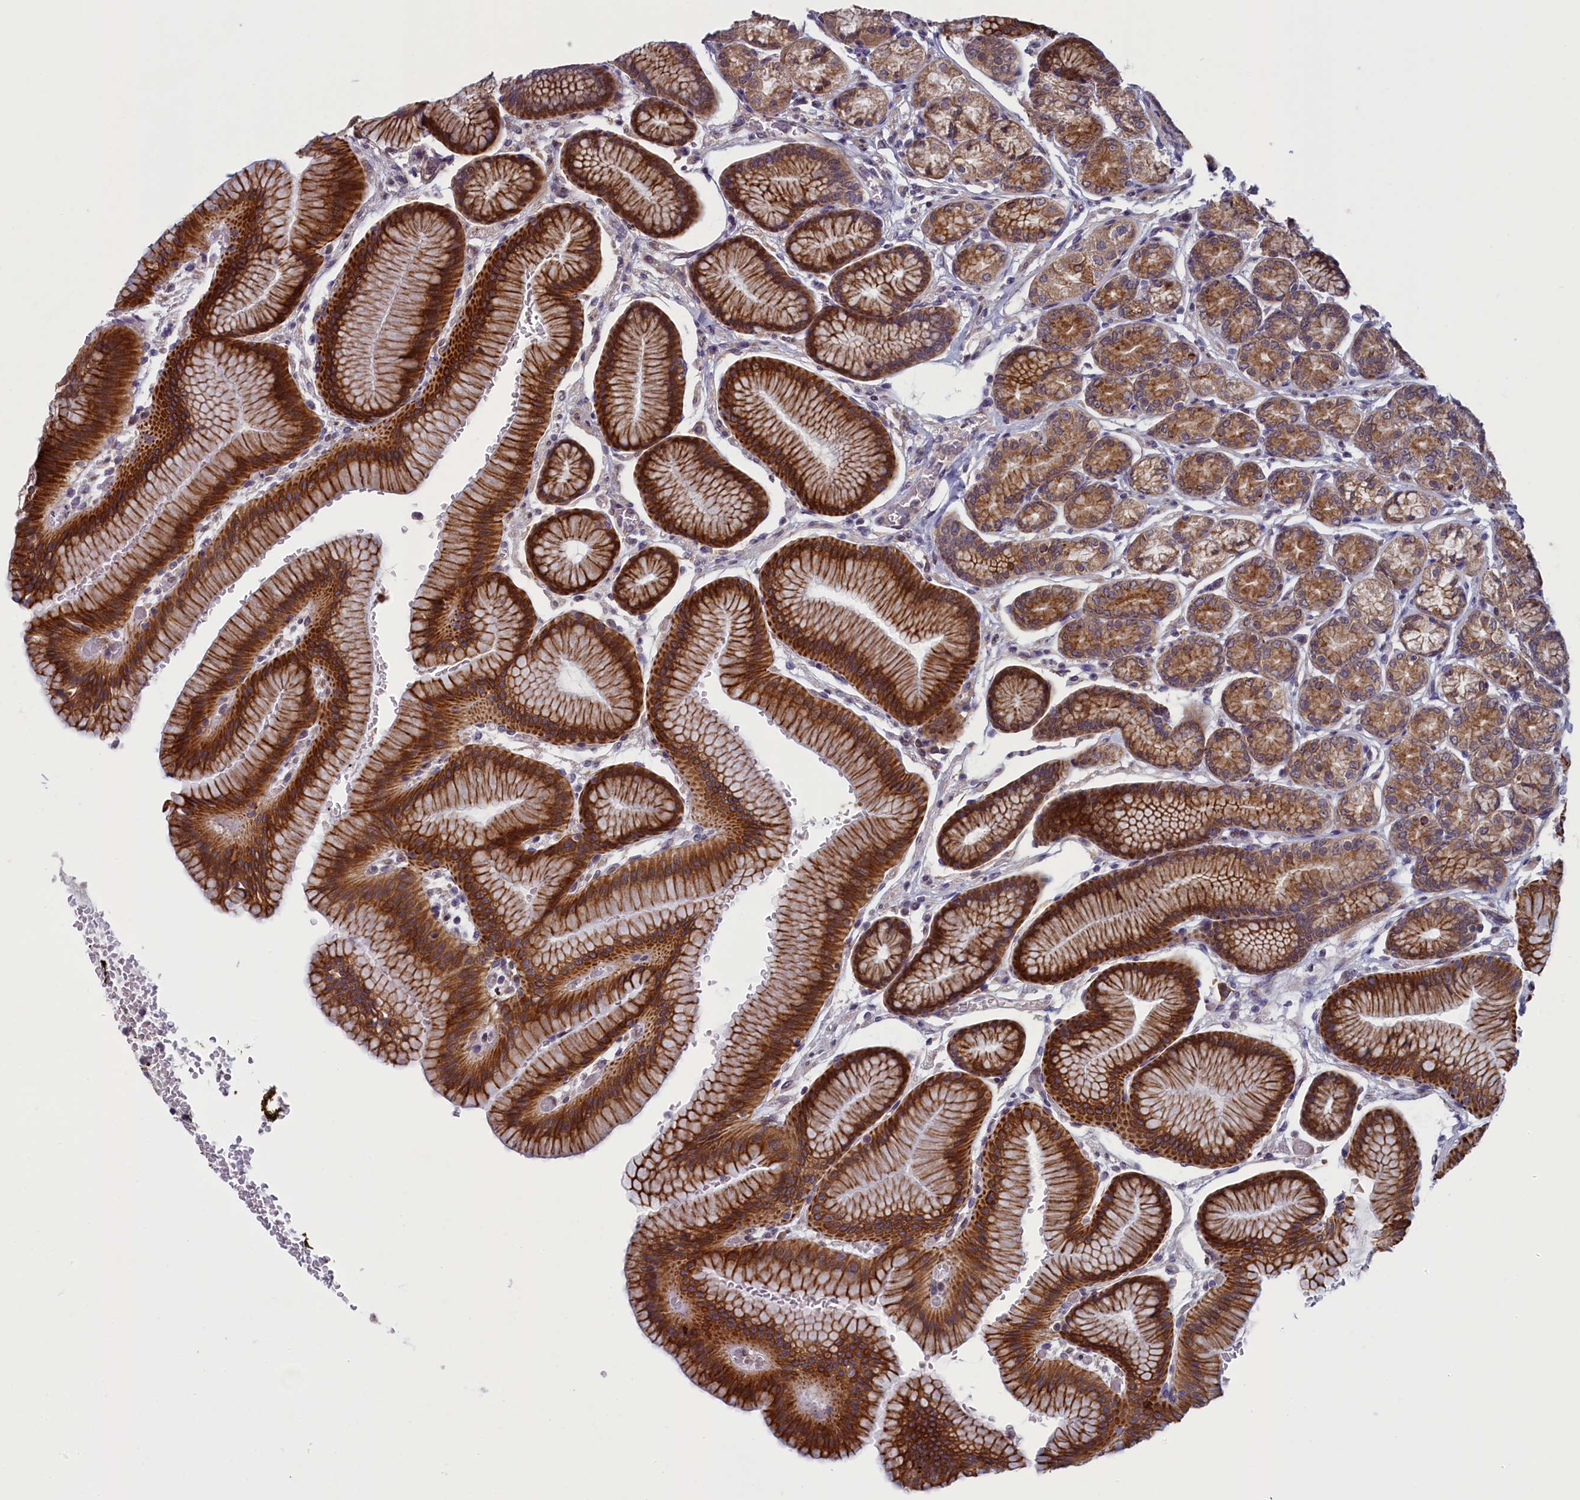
{"staining": {"intensity": "strong", "quantity": ">75%", "location": "cytoplasmic/membranous"}, "tissue": "stomach", "cell_type": "Glandular cells", "image_type": "normal", "snomed": [{"axis": "morphology", "description": "Normal tissue, NOS"}, {"axis": "morphology", "description": "Adenocarcinoma, NOS"}, {"axis": "morphology", "description": "Adenocarcinoma, High grade"}, {"axis": "topography", "description": "Stomach, upper"}, {"axis": "topography", "description": "Stomach"}], "caption": "A brown stain shows strong cytoplasmic/membranous expression of a protein in glandular cells of unremarkable stomach.", "gene": "ANKRD39", "patient": {"sex": "female", "age": 65}}